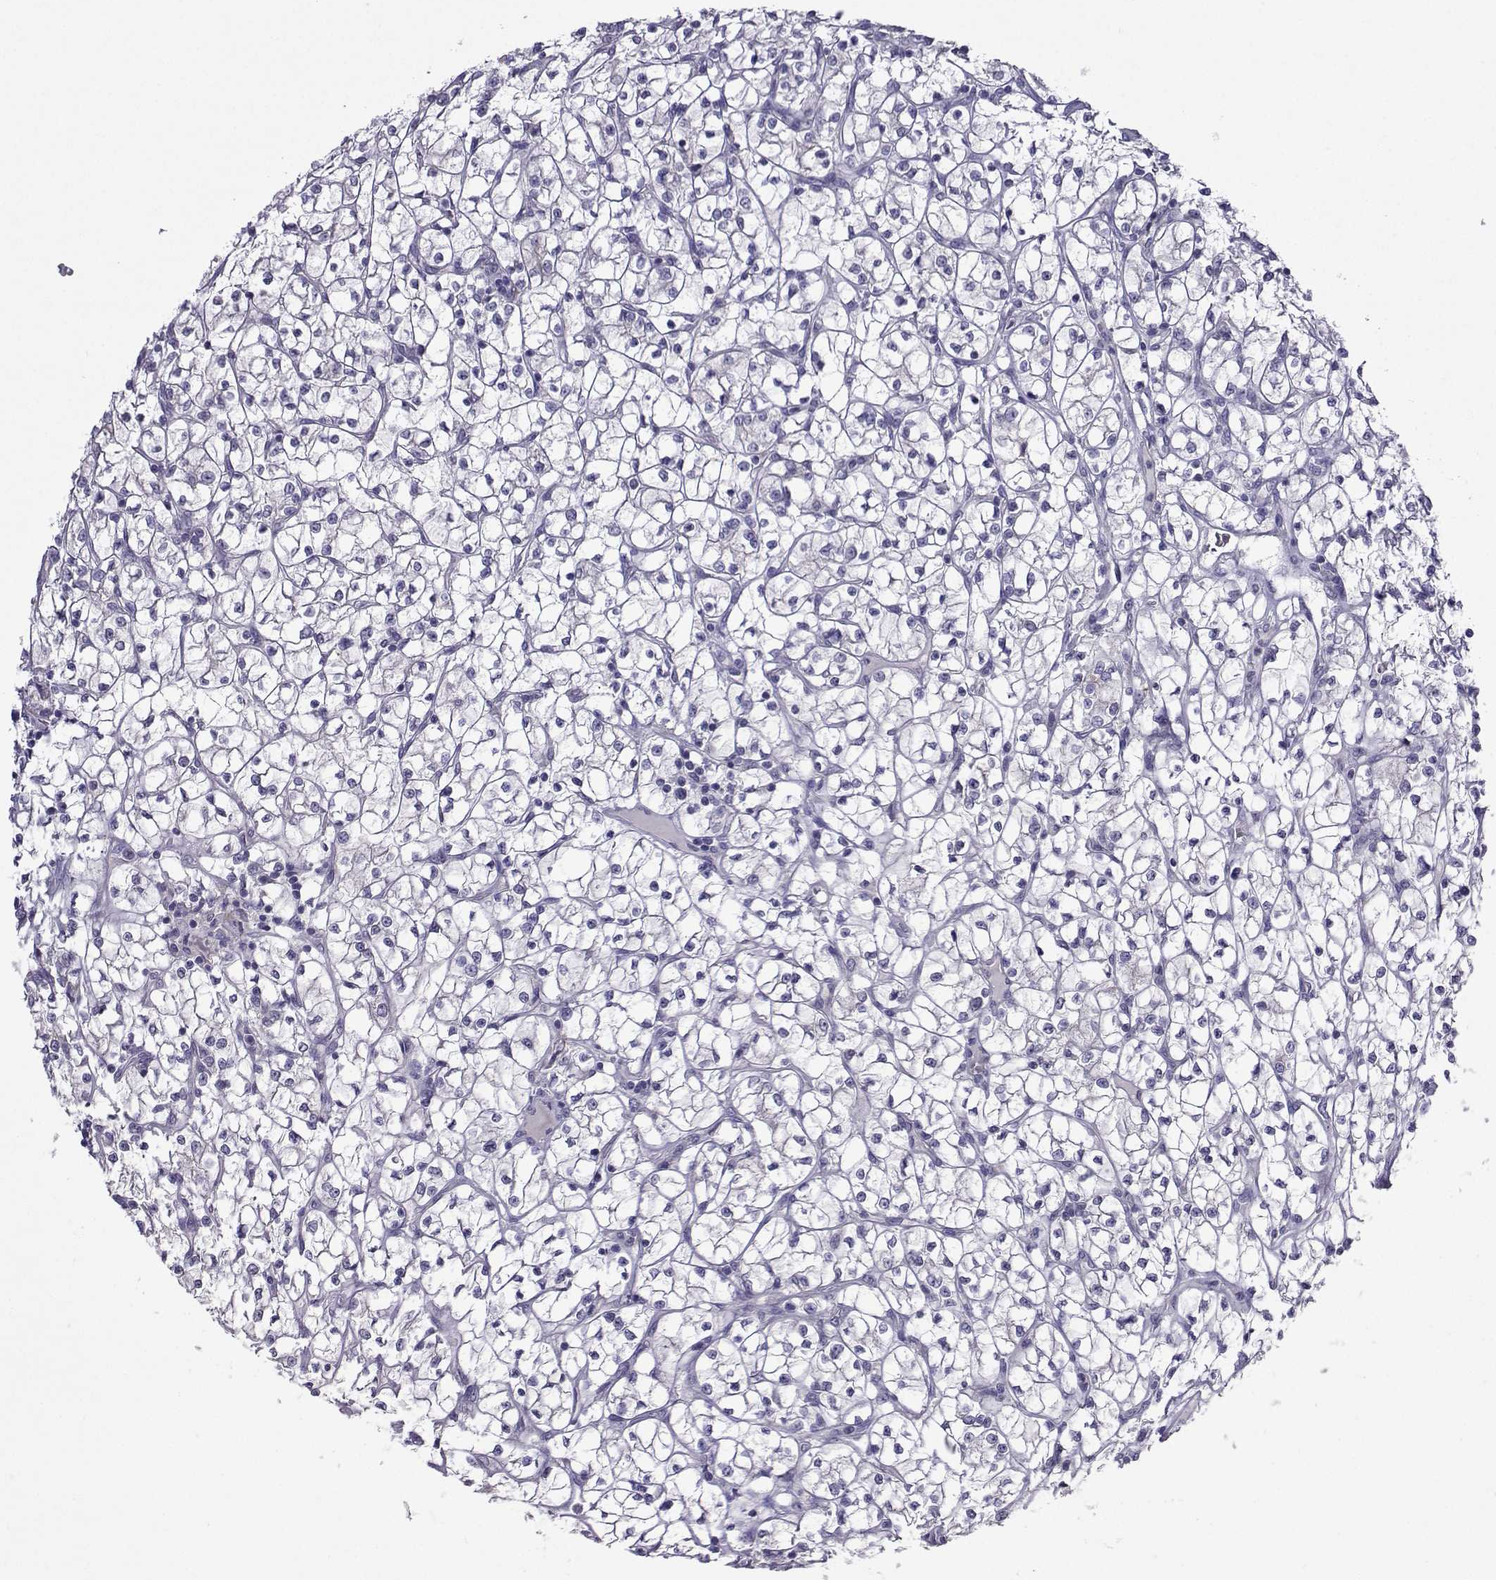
{"staining": {"intensity": "negative", "quantity": "none", "location": "none"}, "tissue": "renal cancer", "cell_type": "Tumor cells", "image_type": "cancer", "snomed": [{"axis": "morphology", "description": "Adenocarcinoma, NOS"}, {"axis": "topography", "description": "Kidney"}], "caption": "DAB immunohistochemical staining of renal cancer (adenocarcinoma) reveals no significant expression in tumor cells. (Brightfield microscopy of DAB immunohistochemistry at high magnification).", "gene": "FCAMR", "patient": {"sex": "female", "age": 64}}